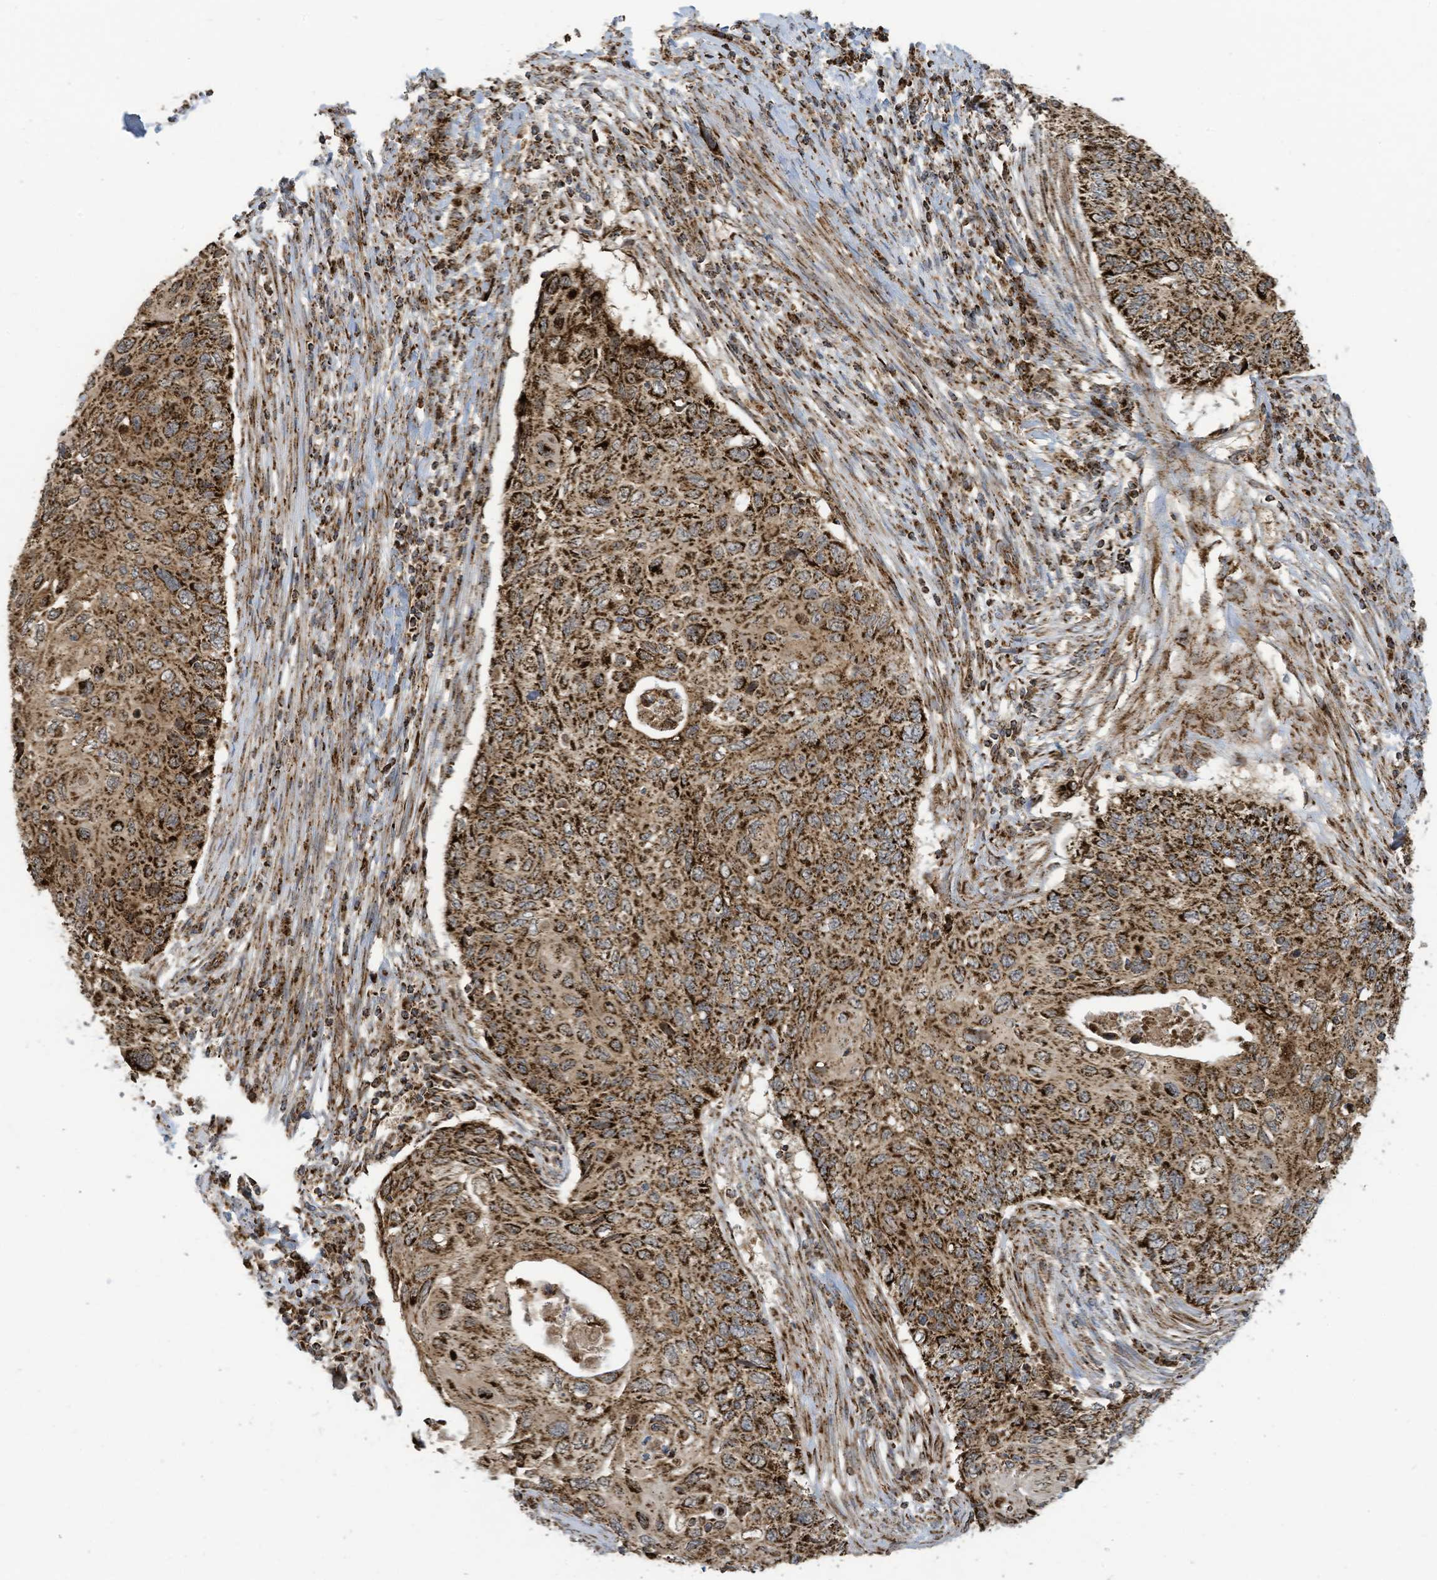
{"staining": {"intensity": "strong", "quantity": ">75%", "location": "cytoplasmic/membranous"}, "tissue": "cervical cancer", "cell_type": "Tumor cells", "image_type": "cancer", "snomed": [{"axis": "morphology", "description": "Squamous cell carcinoma, NOS"}, {"axis": "topography", "description": "Cervix"}], "caption": "IHC of cervical squamous cell carcinoma demonstrates high levels of strong cytoplasmic/membranous positivity in approximately >75% of tumor cells. Nuclei are stained in blue.", "gene": "COX10", "patient": {"sex": "female", "age": 70}}